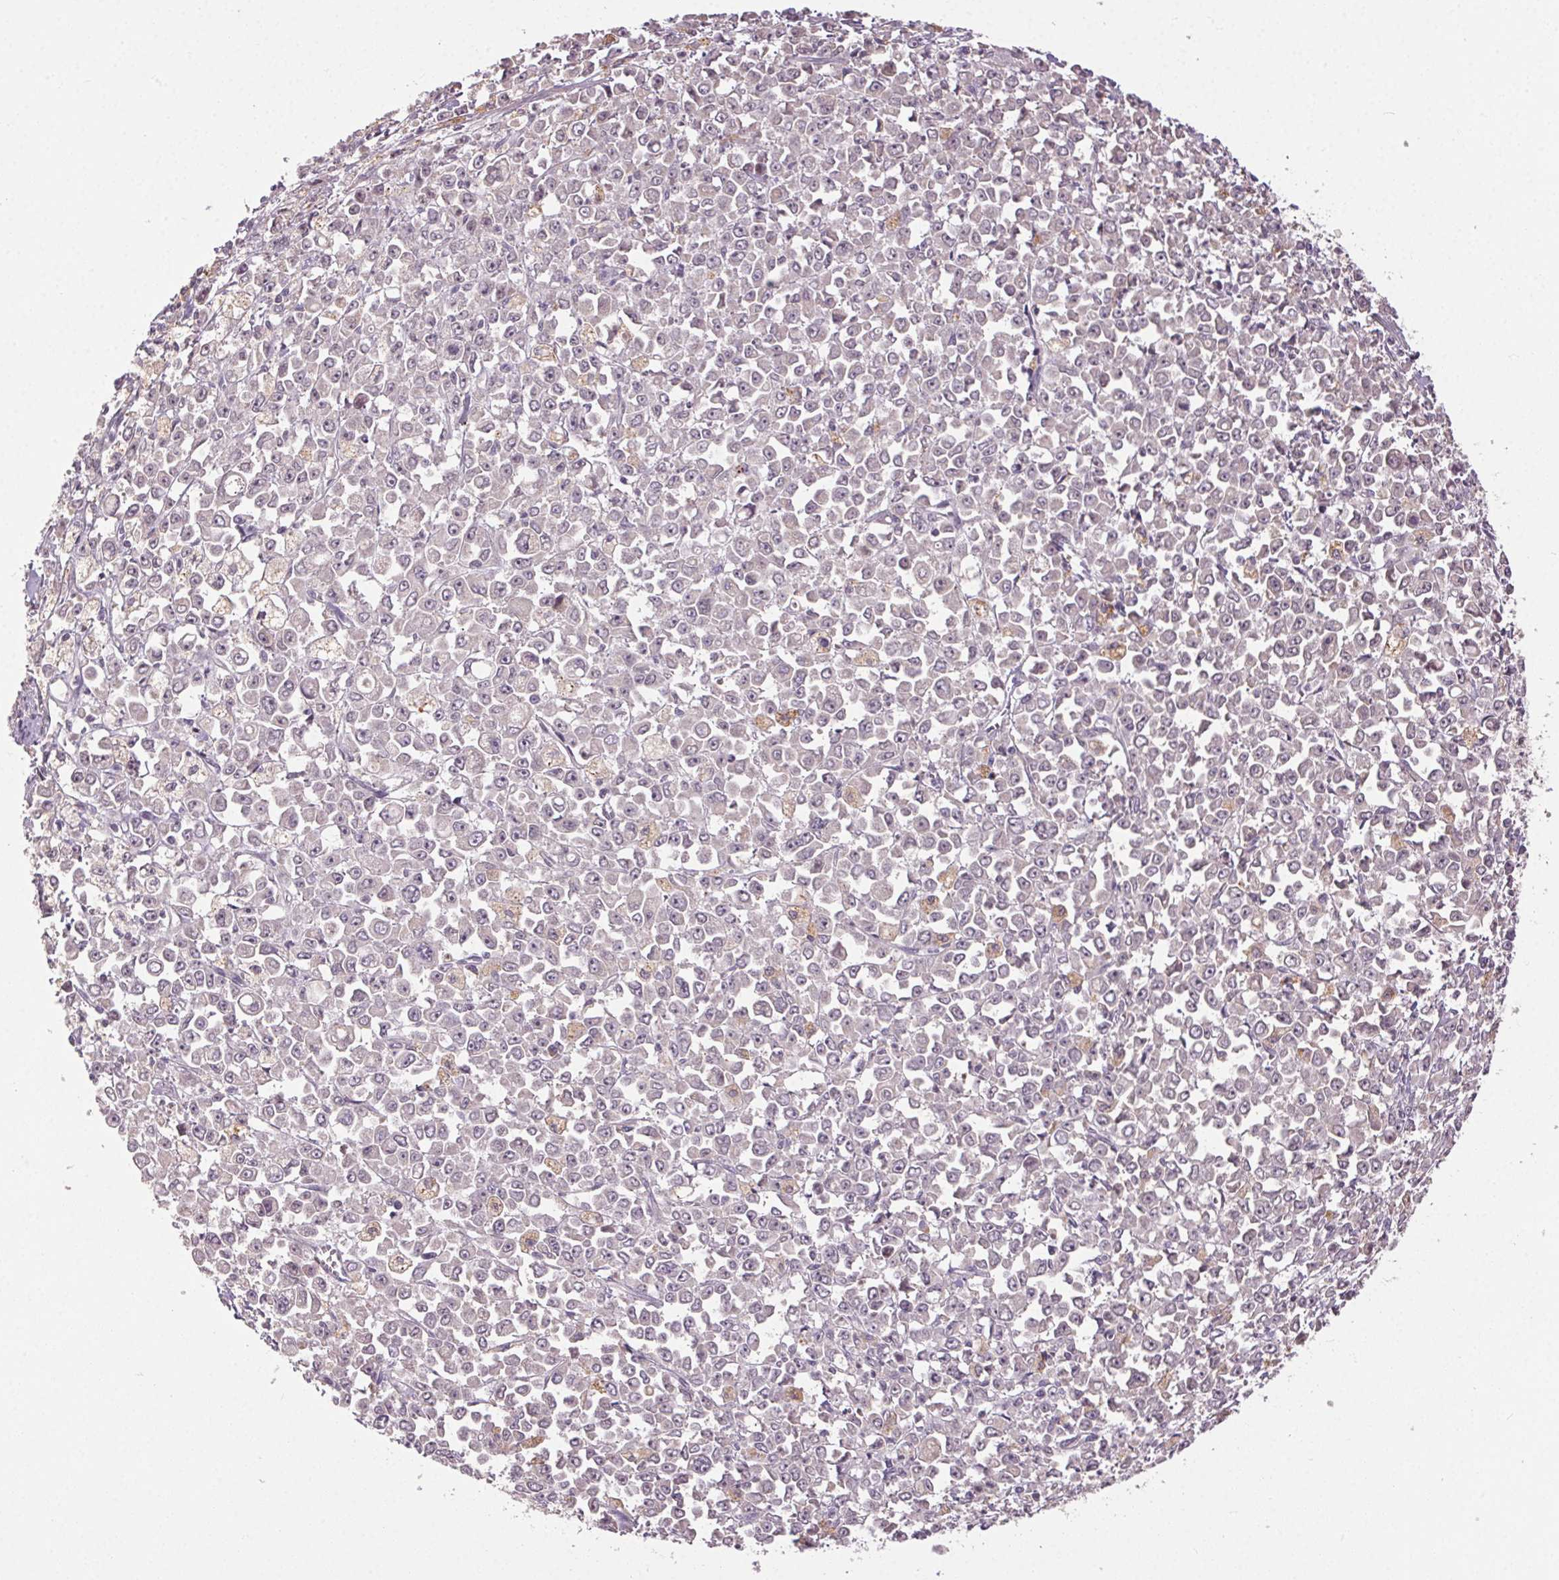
{"staining": {"intensity": "negative", "quantity": "none", "location": "none"}, "tissue": "stomach cancer", "cell_type": "Tumor cells", "image_type": "cancer", "snomed": [{"axis": "morphology", "description": "Adenocarcinoma, NOS"}, {"axis": "topography", "description": "Stomach, upper"}], "caption": "Immunohistochemistry (IHC) photomicrograph of stomach cancer stained for a protein (brown), which demonstrates no staining in tumor cells.", "gene": "ATP1B3", "patient": {"sex": "male", "age": 70}}